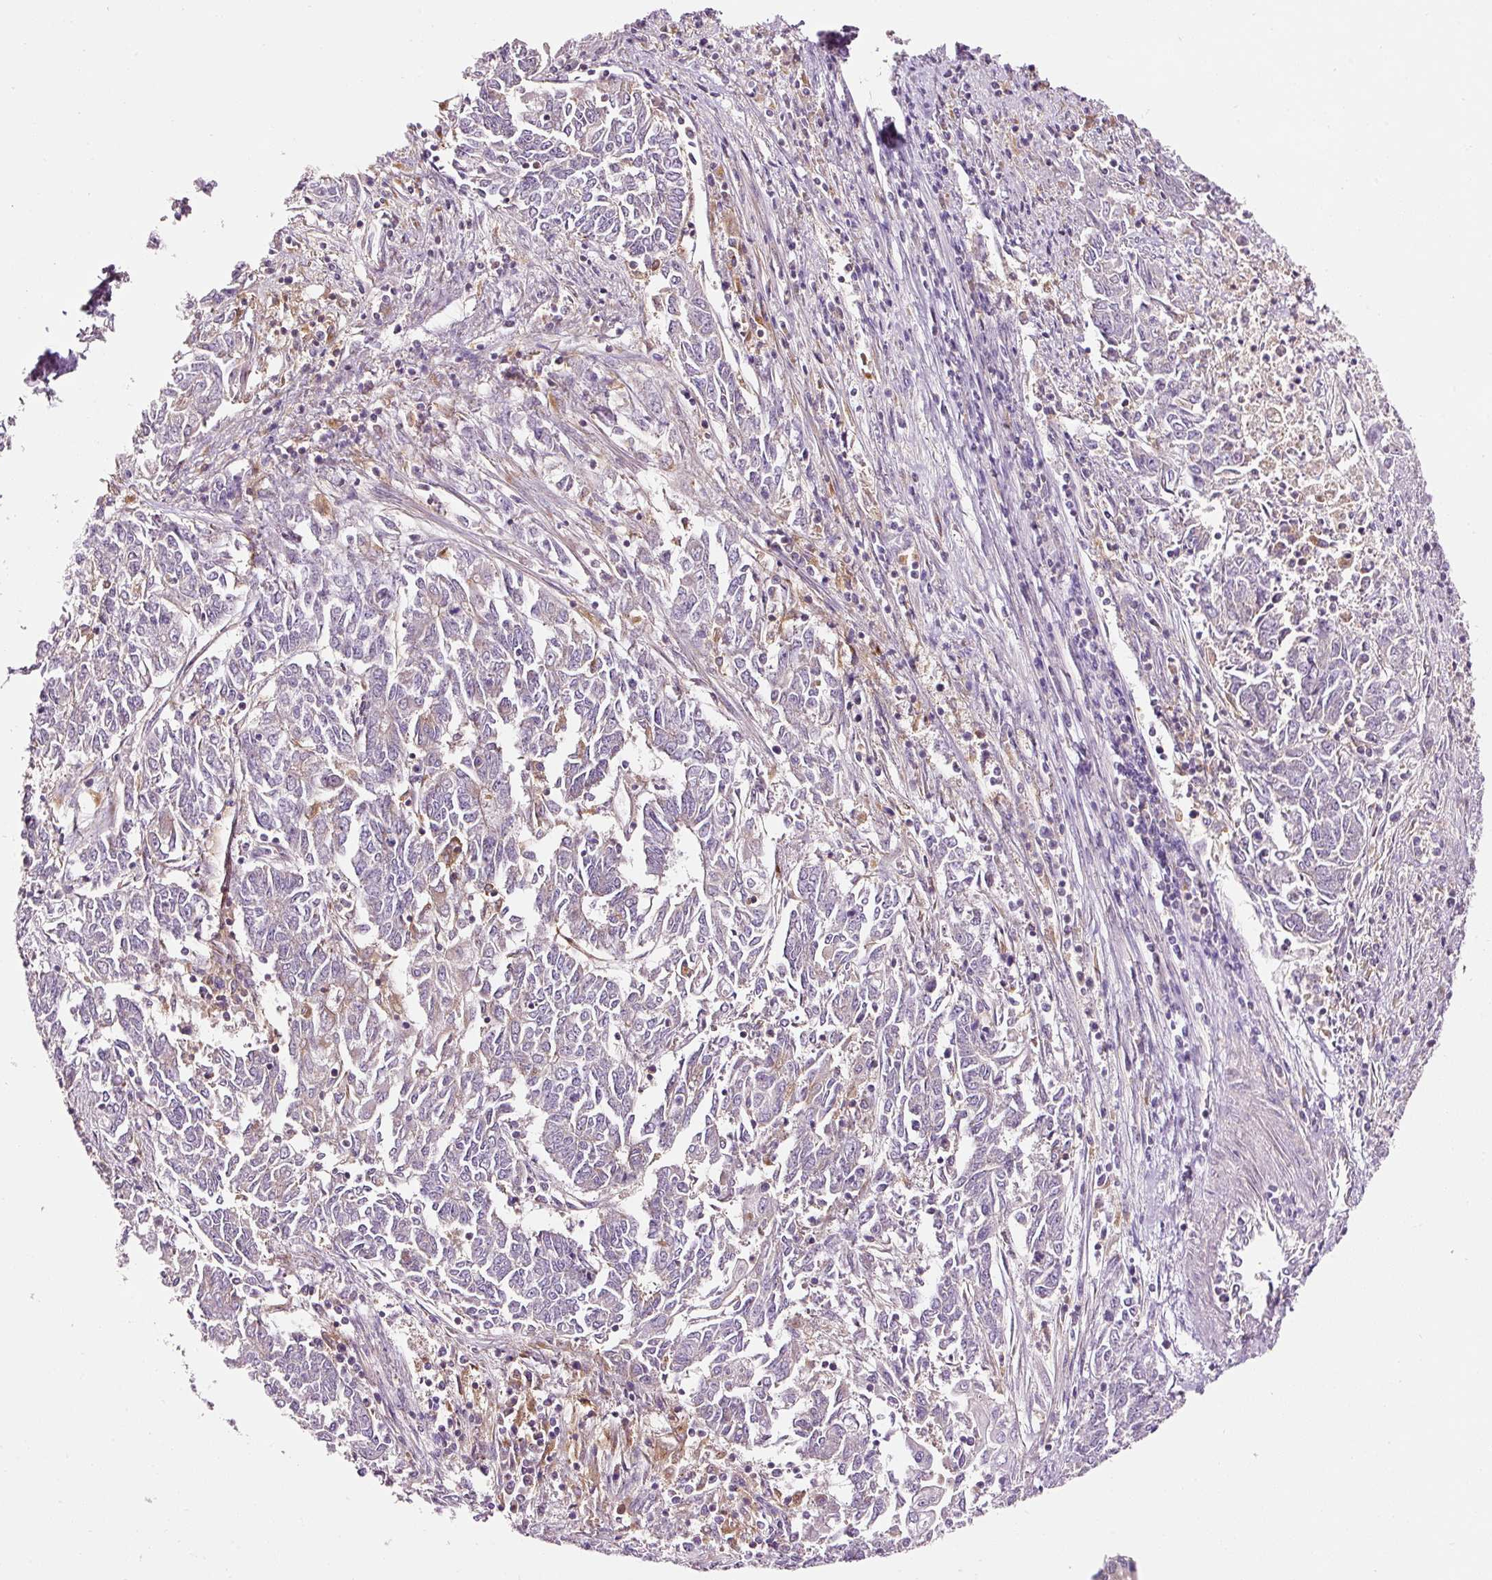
{"staining": {"intensity": "negative", "quantity": "none", "location": "none"}, "tissue": "endometrial cancer", "cell_type": "Tumor cells", "image_type": "cancer", "snomed": [{"axis": "morphology", "description": "Adenocarcinoma, NOS"}, {"axis": "topography", "description": "Endometrium"}], "caption": "Immunohistochemical staining of endometrial cancer reveals no significant positivity in tumor cells.", "gene": "NAPA", "patient": {"sex": "female", "age": 54}}